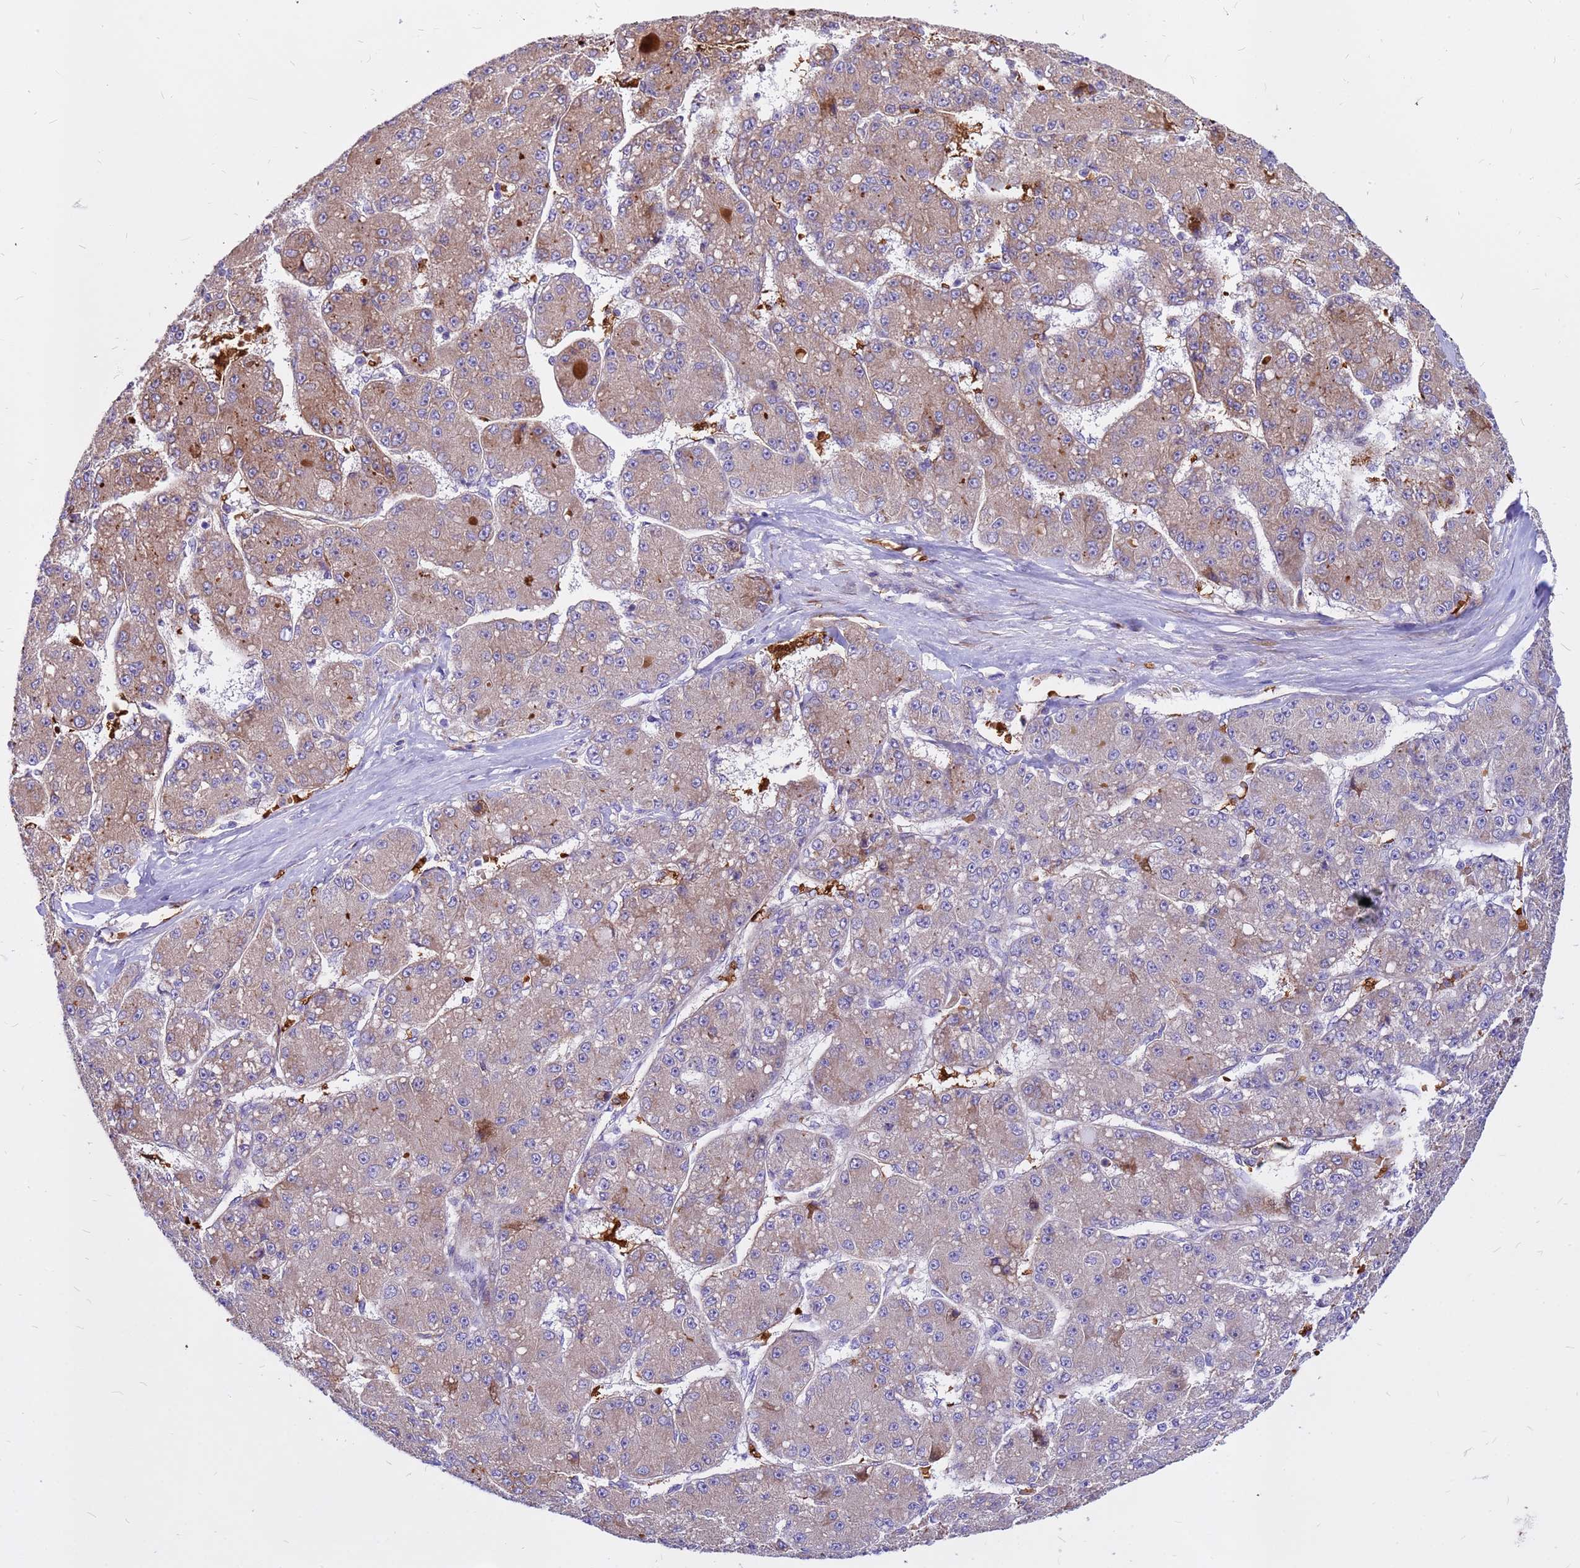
{"staining": {"intensity": "weak", "quantity": "25%-75%", "location": "cytoplasmic/membranous"}, "tissue": "liver cancer", "cell_type": "Tumor cells", "image_type": "cancer", "snomed": [{"axis": "morphology", "description": "Carcinoma, Hepatocellular, NOS"}, {"axis": "topography", "description": "Liver"}], "caption": "Hepatocellular carcinoma (liver) stained with immunohistochemistry reveals weak cytoplasmic/membranous positivity in about 25%-75% of tumor cells. Nuclei are stained in blue.", "gene": "ZNF669", "patient": {"sex": "male", "age": 67}}